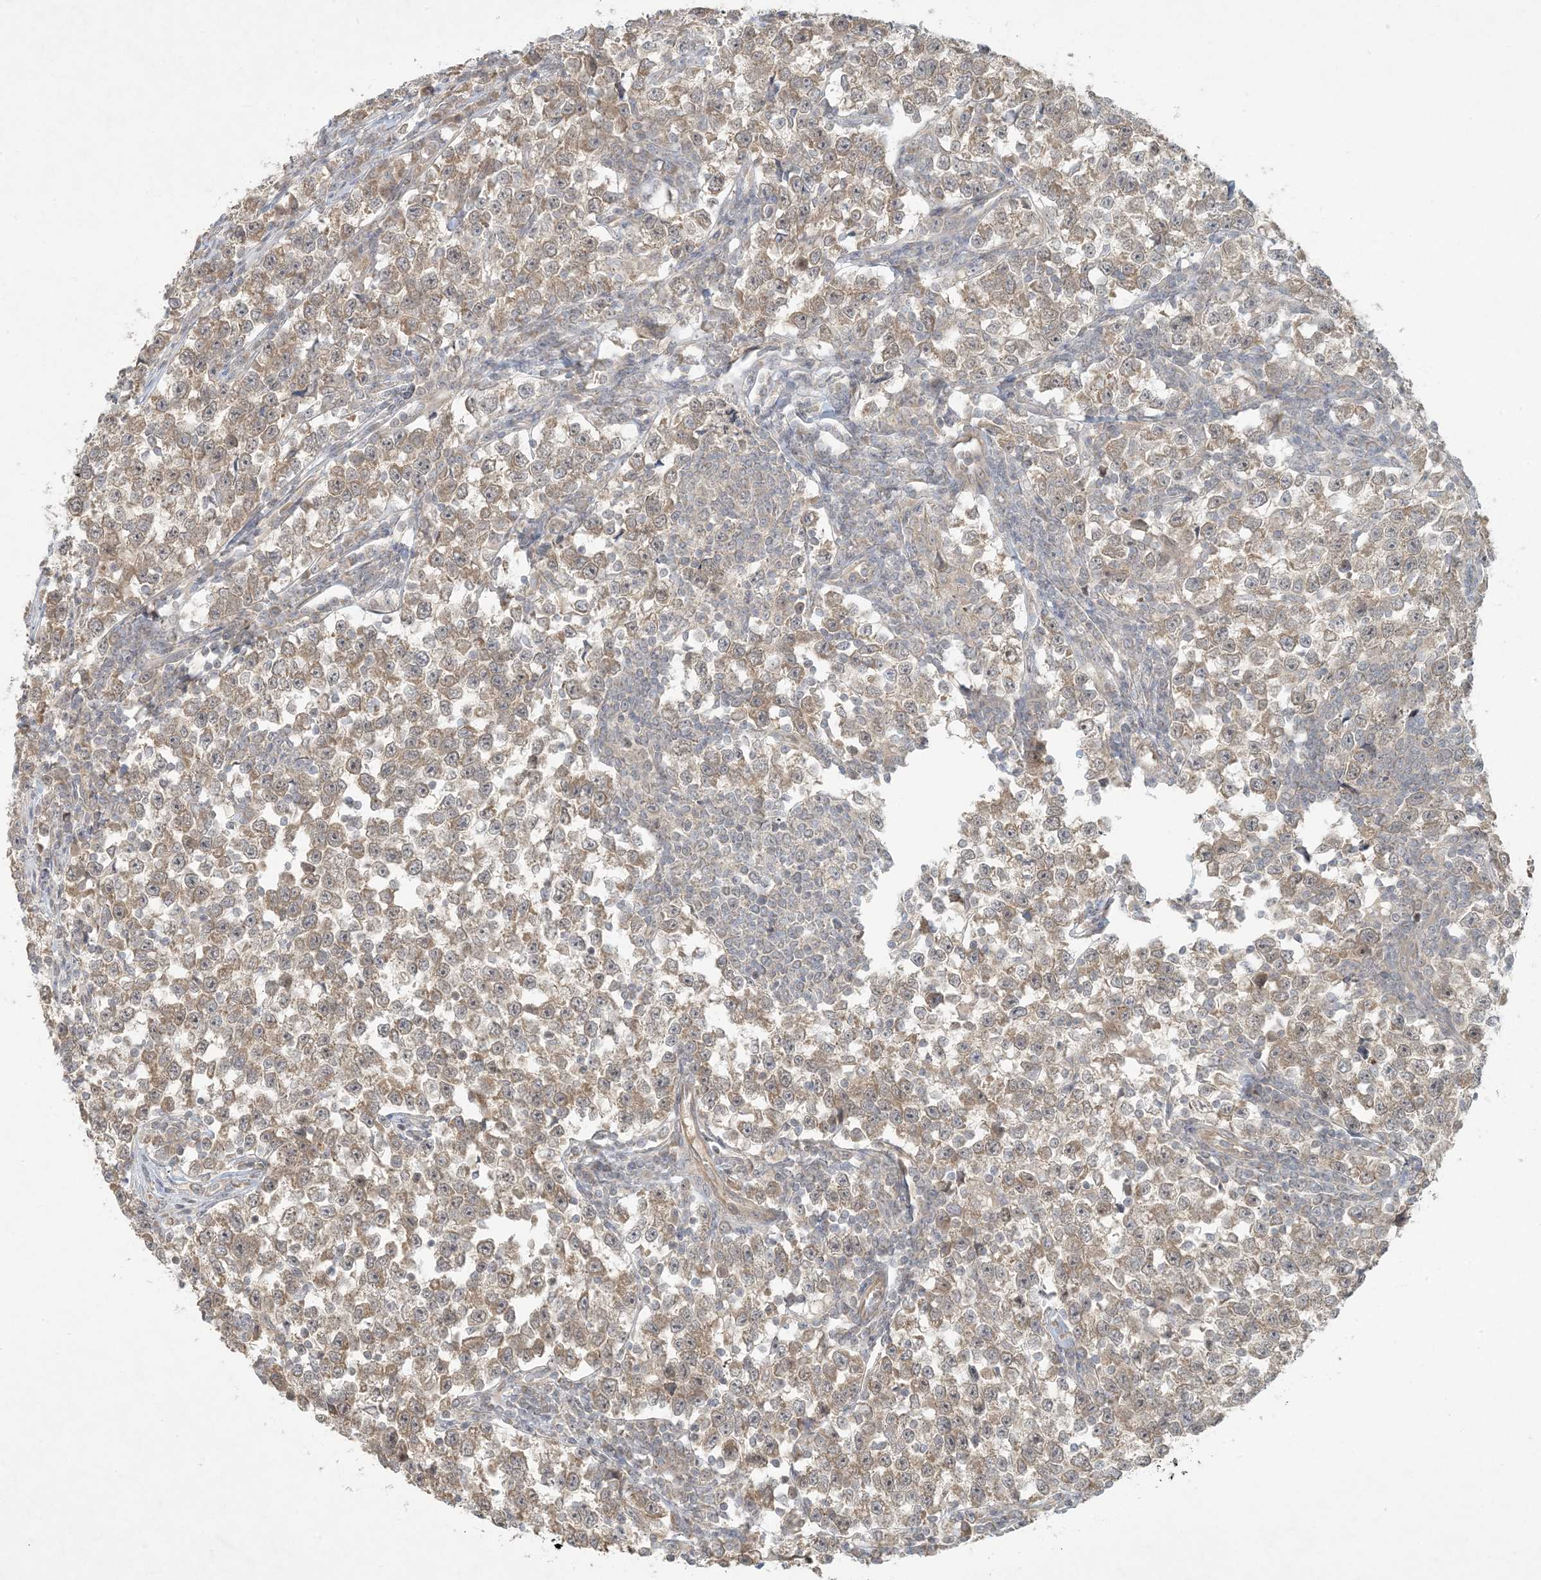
{"staining": {"intensity": "moderate", "quantity": ">75%", "location": "cytoplasmic/membranous"}, "tissue": "testis cancer", "cell_type": "Tumor cells", "image_type": "cancer", "snomed": [{"axis": "morphology", "description": "Normal tissue, NOS"}, {"axis": "morphology", "description": "Seminoma, NOS"}, {"axis": "topography", "description": "Testis"}], "caption": "Testis cancer tissue exhibits moderate cytoplasmic/membranous staining in approximately >75% of tumor cells", "gene": "BCORL1", "patient": {"sex": "male", "age": 43}}